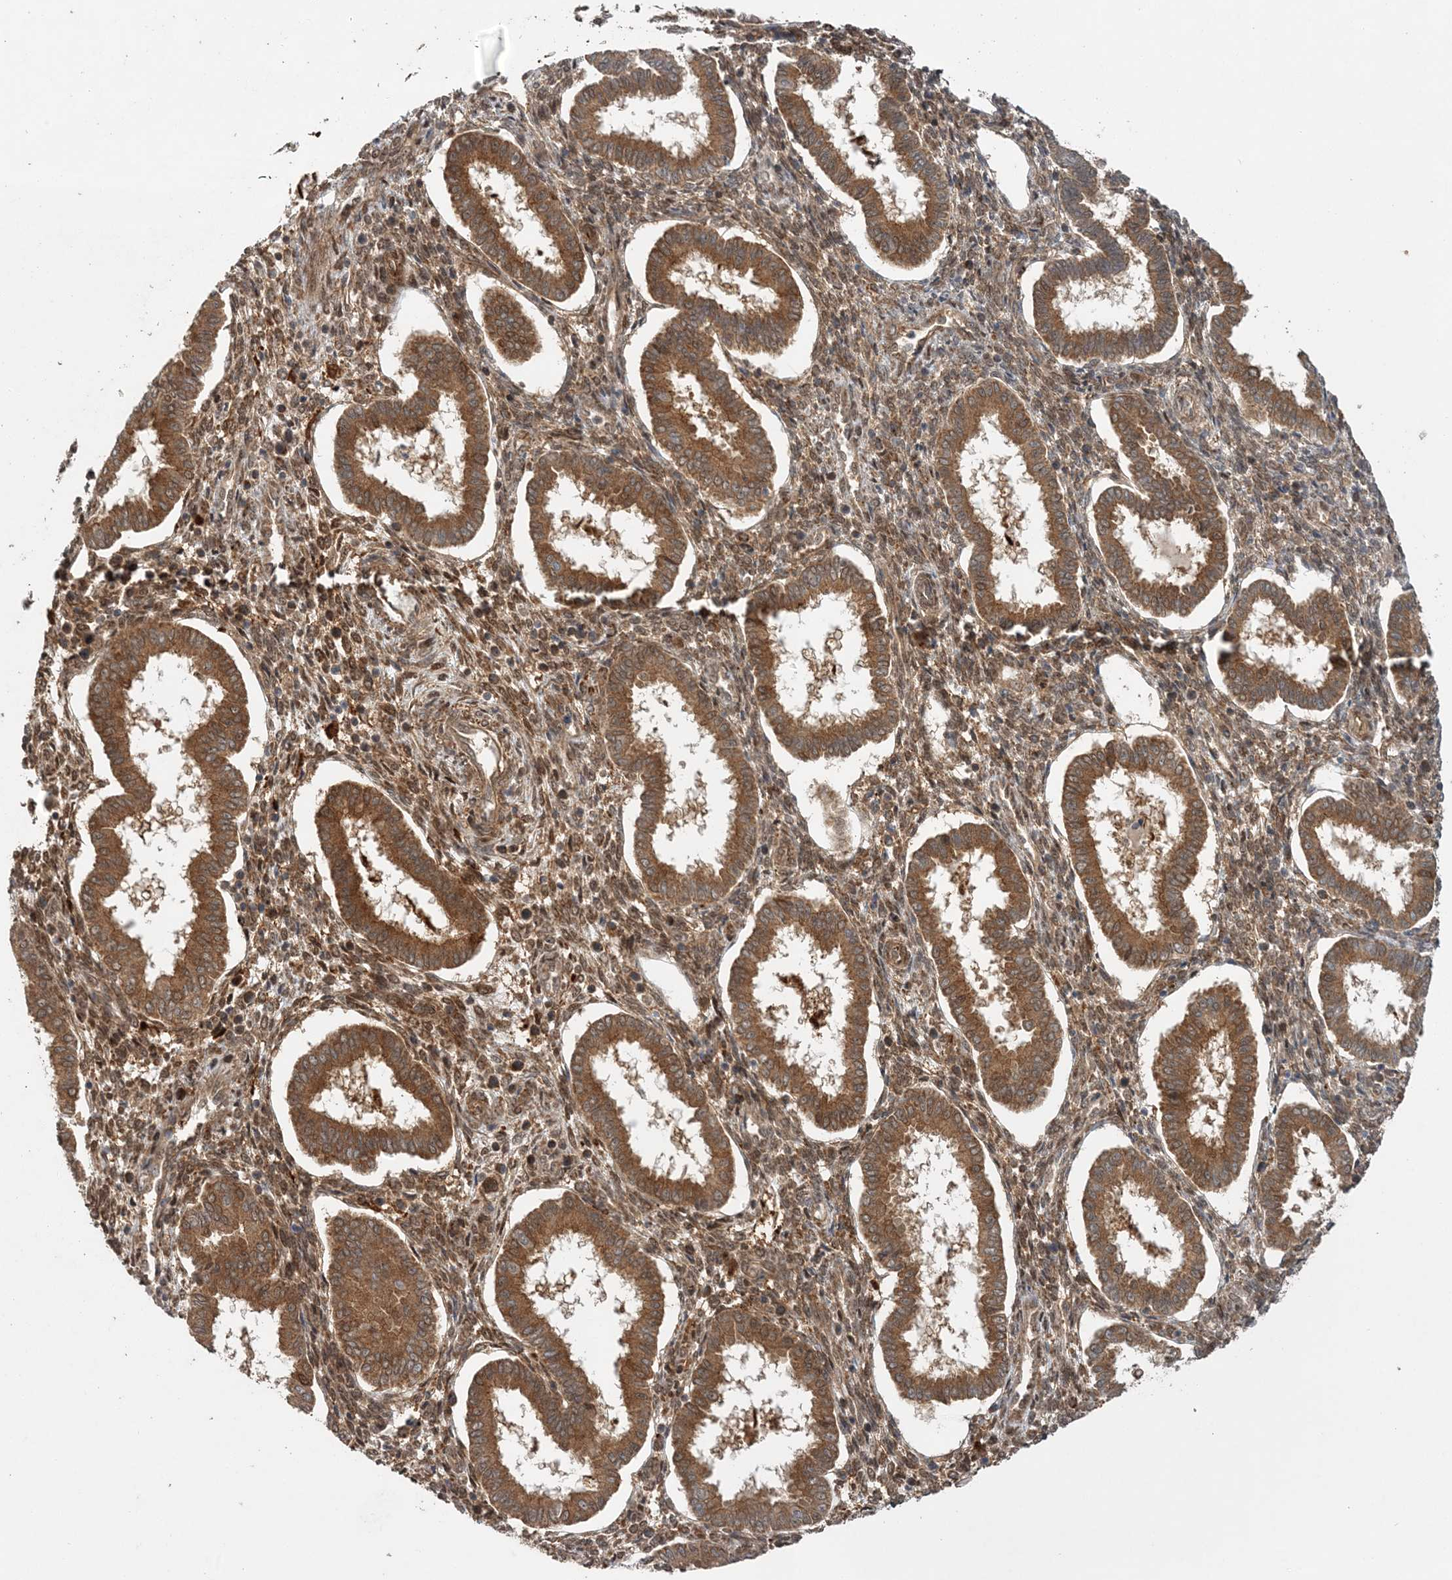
{"staining": {"intensity": "moderate", "quantity": ">75%", "location": "cytoplasmic/membranous"}, "tissue": "endometrium", "cell_type": "Cells in endometrial stroma", "image_type": "normal", "snomed": [{"axis": "morphology", "description": "Normal tissue, NOS"}, {"axis": "topography", "description": "Endometrium"}], "caption": "This photomicrograph exhibits normal endometrium stained with immunohistochemistry (IHC) to label a protein in brown. The cytoplasmic/membranous of cells in endometrial stroma show moderate positivity for the protein. Nuclei are counter-stained blue.", "gene": "UBTD2", "patient": {"sex": "female", "age": 24}}